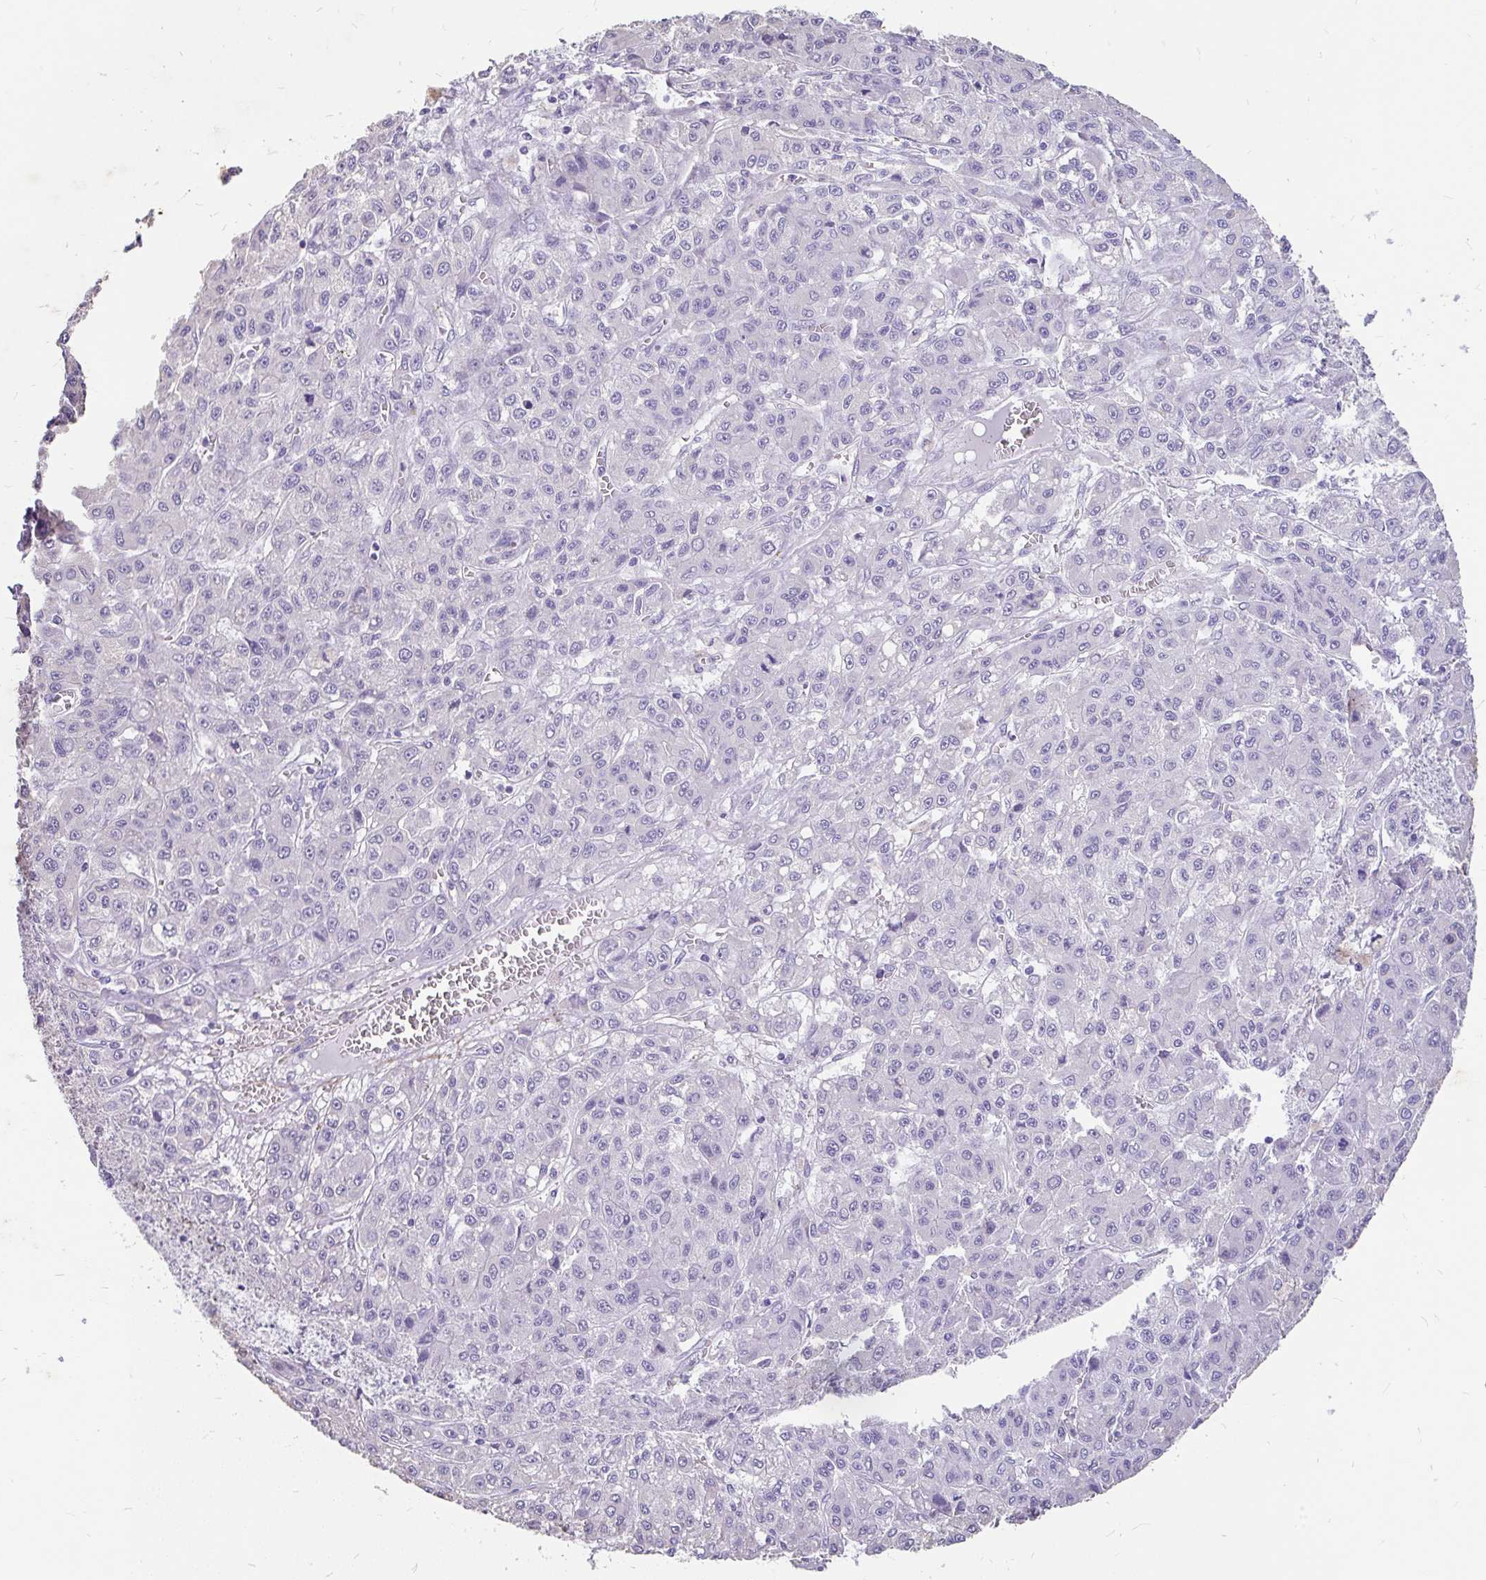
{"staining": {"intensity": "negative", "quantity": "none", "location": "none"}, "tissue": "liver cancer", "cell_type": "Tumor cells", "image_type": "cancer", "snomed": [{"axis": "morphology", "description": "Carcinoma, Hepatocellular, NOS"}, {"axis": "topography", "description": "Liver"}], "caption": "Liver hepatocellular carcinoma was stained to show a protein in brown. There is no significant staining in tumor cells. (IHC, brightfield microscopy, high magnification).", "gene": "EML5", "patient": {"sex": "male", "age": 70}}